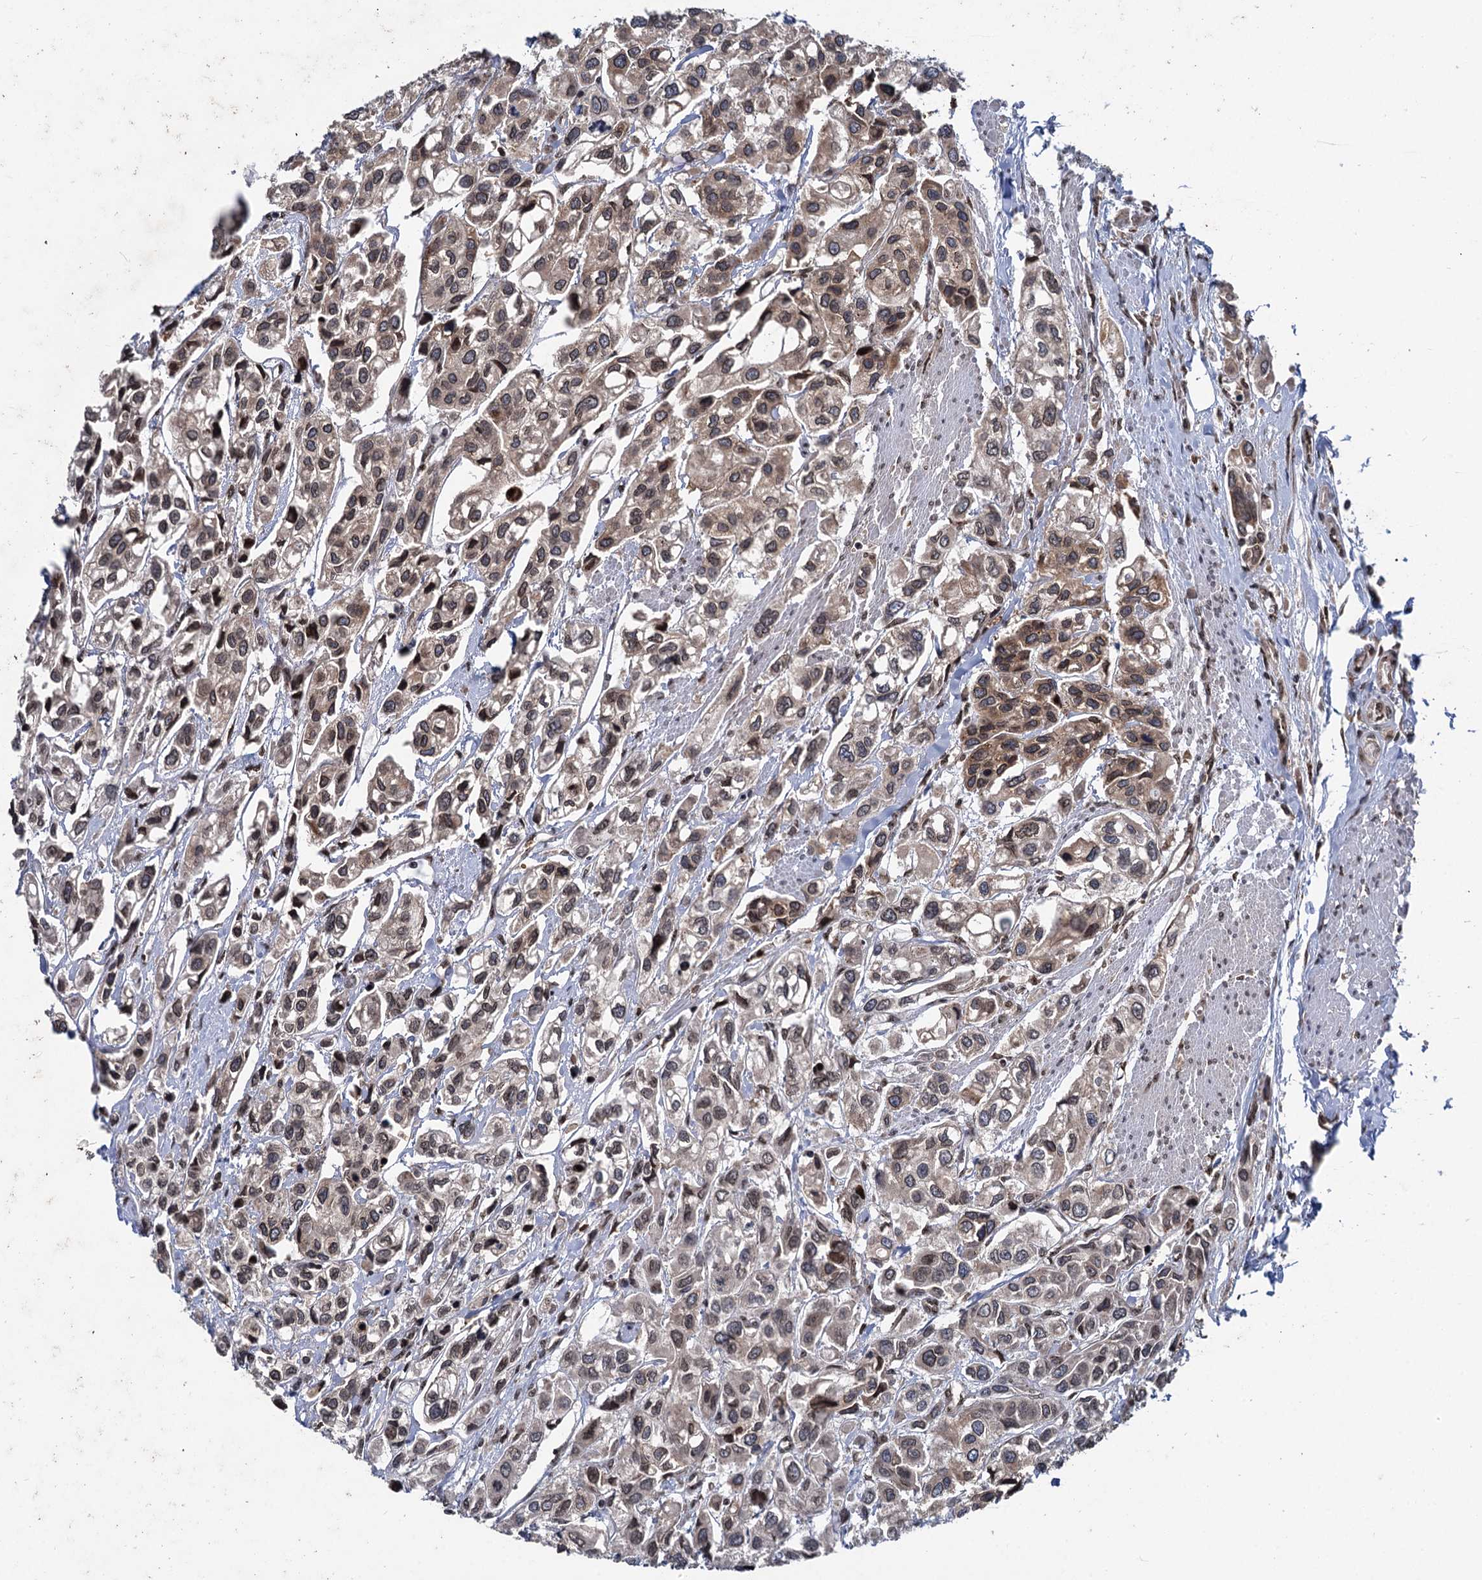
{"staining": {"intensity": "weak", "quantity": "25%-75%", "location": "cytoplasmic/membranous,nuclear"}, "tissue": "urothelial cancer", "cell_type": "Tumor cells", "image_type": "cancer", "snomed": [{"axis": "morphology", "description": "Urothelial carcinoma, High grade"}, {"axis": "topography", "description": "Urinary bladder"}], "caption": "This histopathology image exhibits IHC staining of high-grade urothelial carcinoma, with low weak cytoplasmic/membranous and nuclear positivity in about 25%-75% of tumor cells.", "gene": "MESD", "patient": {"sex": "male", "age": 67}}